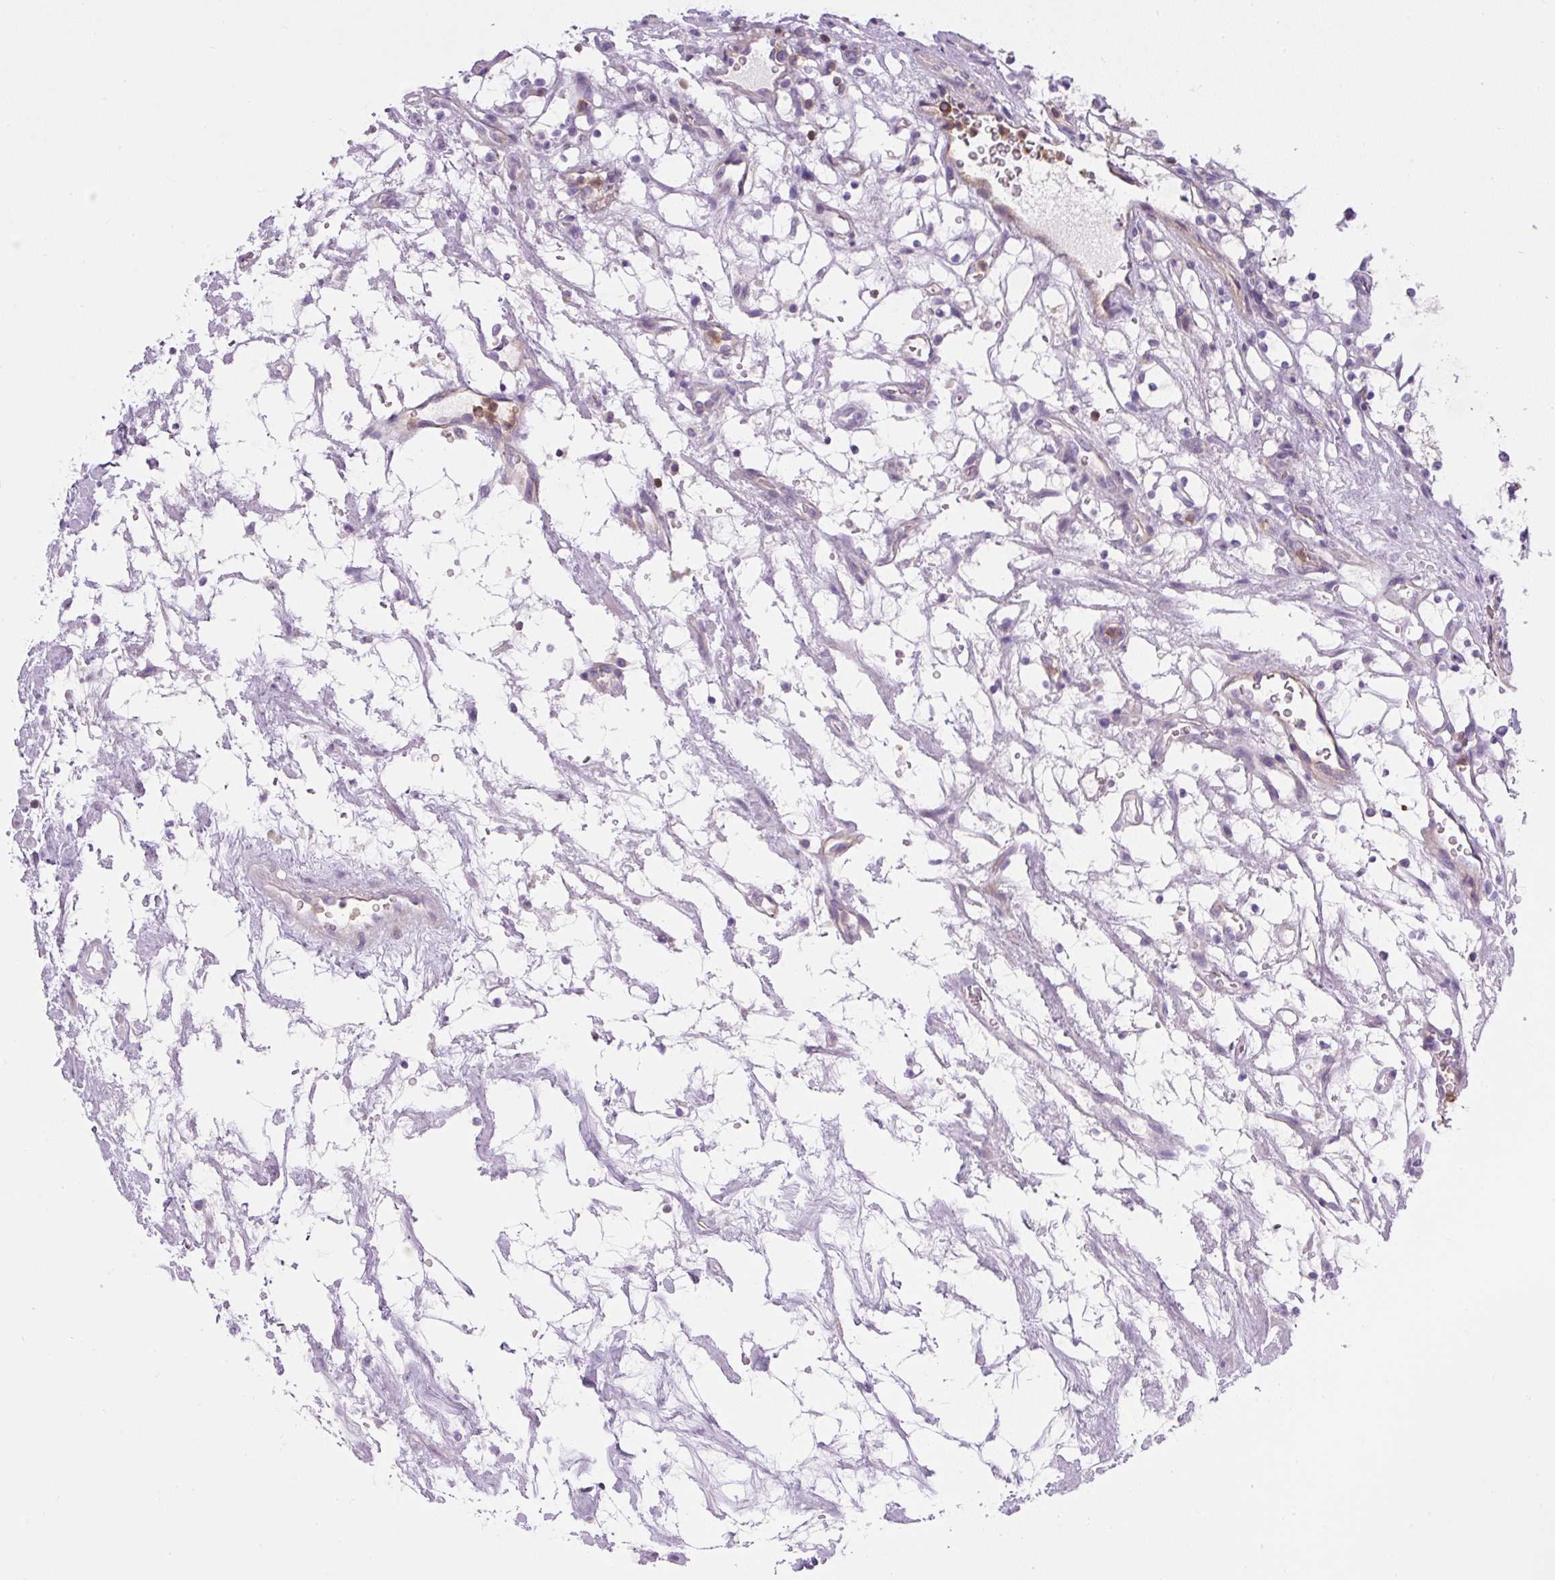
{"staining": {"intensity": "negative", "quantity": "none", "location": "none"}, "tissue": "renal cancer", "cell_type": "Tumor cells", "image_type": "cancer", "snomed": [{"axis": "morphology", "description": "Adenocarcinoma, NOS"}, {"axis": "topography", "description": "Kidney"}], "caption": "High magnification brightfield microscopy of renal cancer (adenocarcinoma) stained with DAB (brown) and counterstained with hematoxylin (blue): tumor cells show no significant positivity.", "gene": "PIP5KL1", "patient": {"sex": "female", "age": 69}}